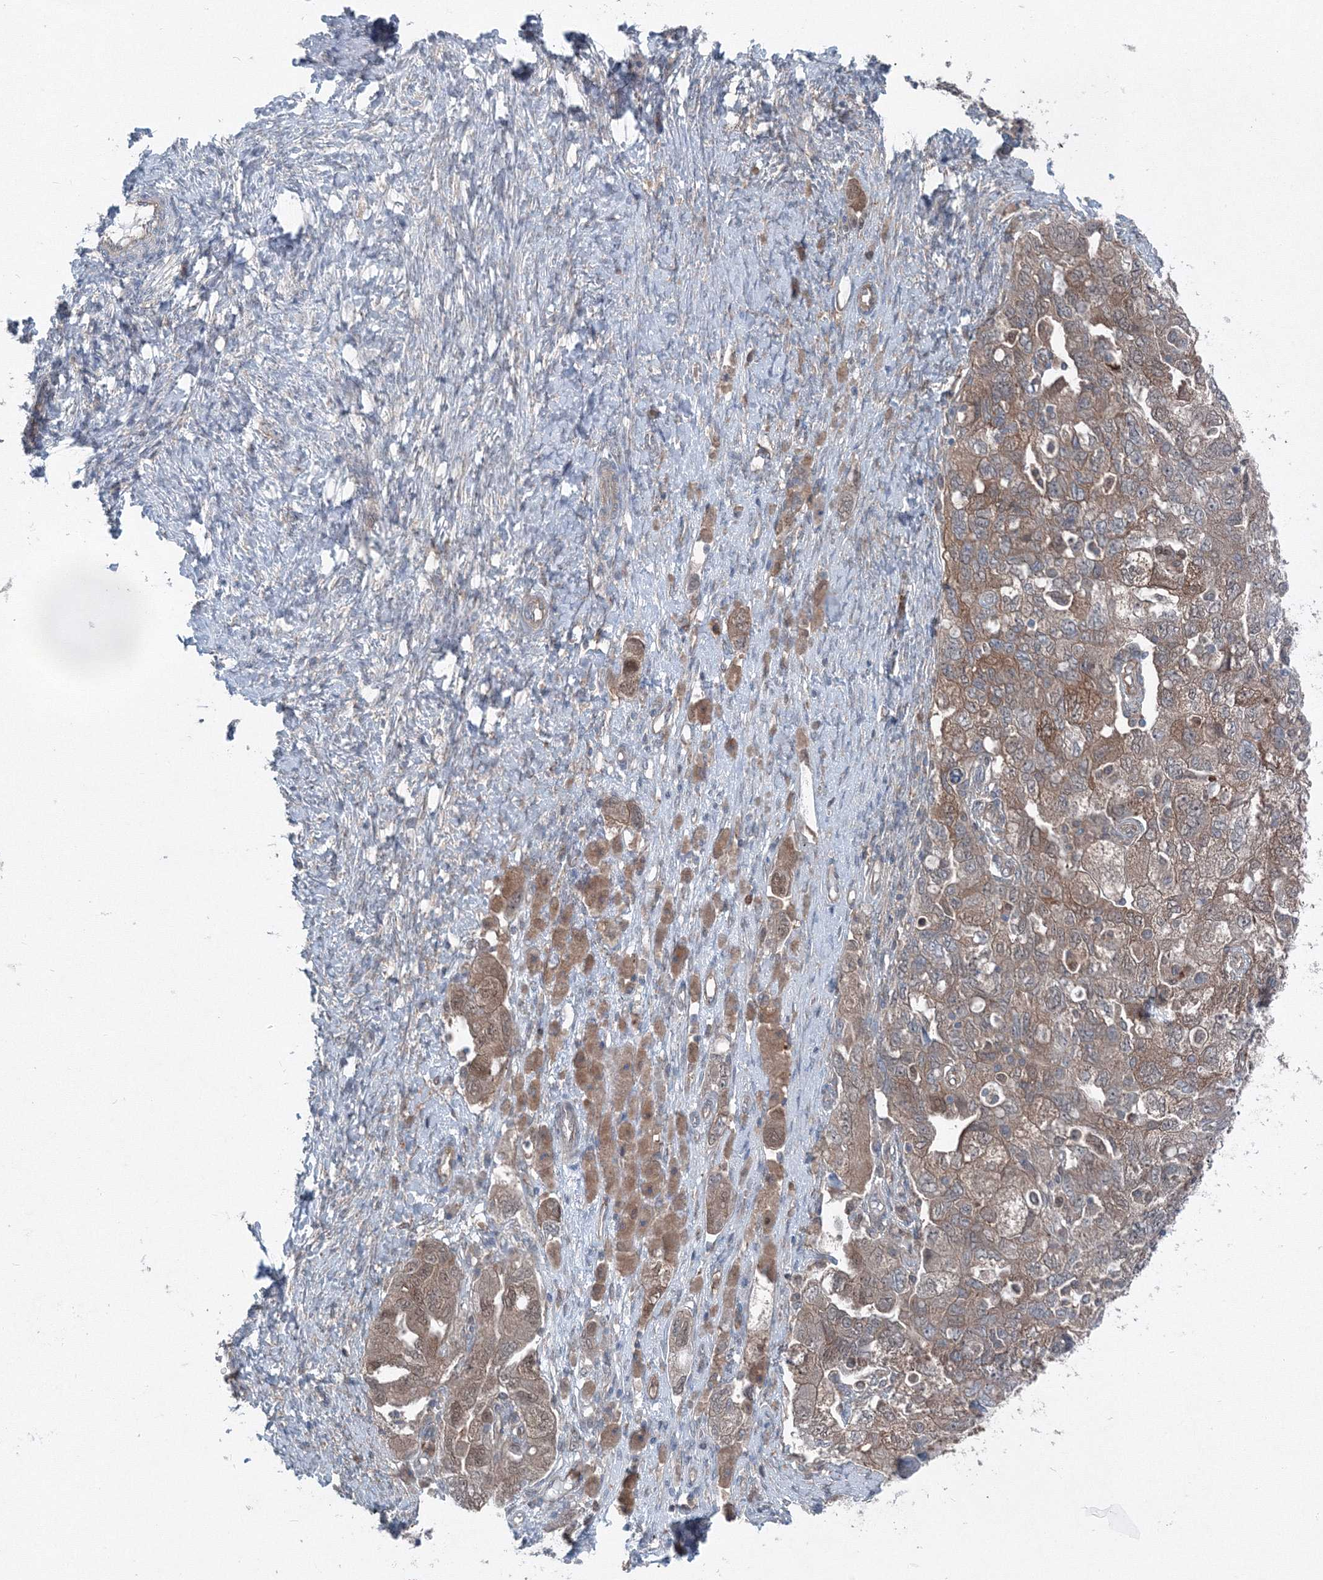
{"staining": {"intensity": "moderate", "quantity": "25%-75%", "location": "cytoplasmic/membranous"}, "tissue": "ovarian cancer", "cell_type": "Tumor cells", "image_type": "cancer", "snomed": [{"axis": "morphology", "description": "Carcinoma, NOS"}, {"axis": "morphology", "description": "Cystadenocarcinoma, serous, NOS"}, {"axis": "topography", "description": "Ovary"}], "caption": "Human ovarian cancer (serous cystadenocarcinoma) stained with a protein marker reveals moderate staining in tumor cells.", "gene": "TPRKB", "patient": {"sex": "female", "age": 69}}